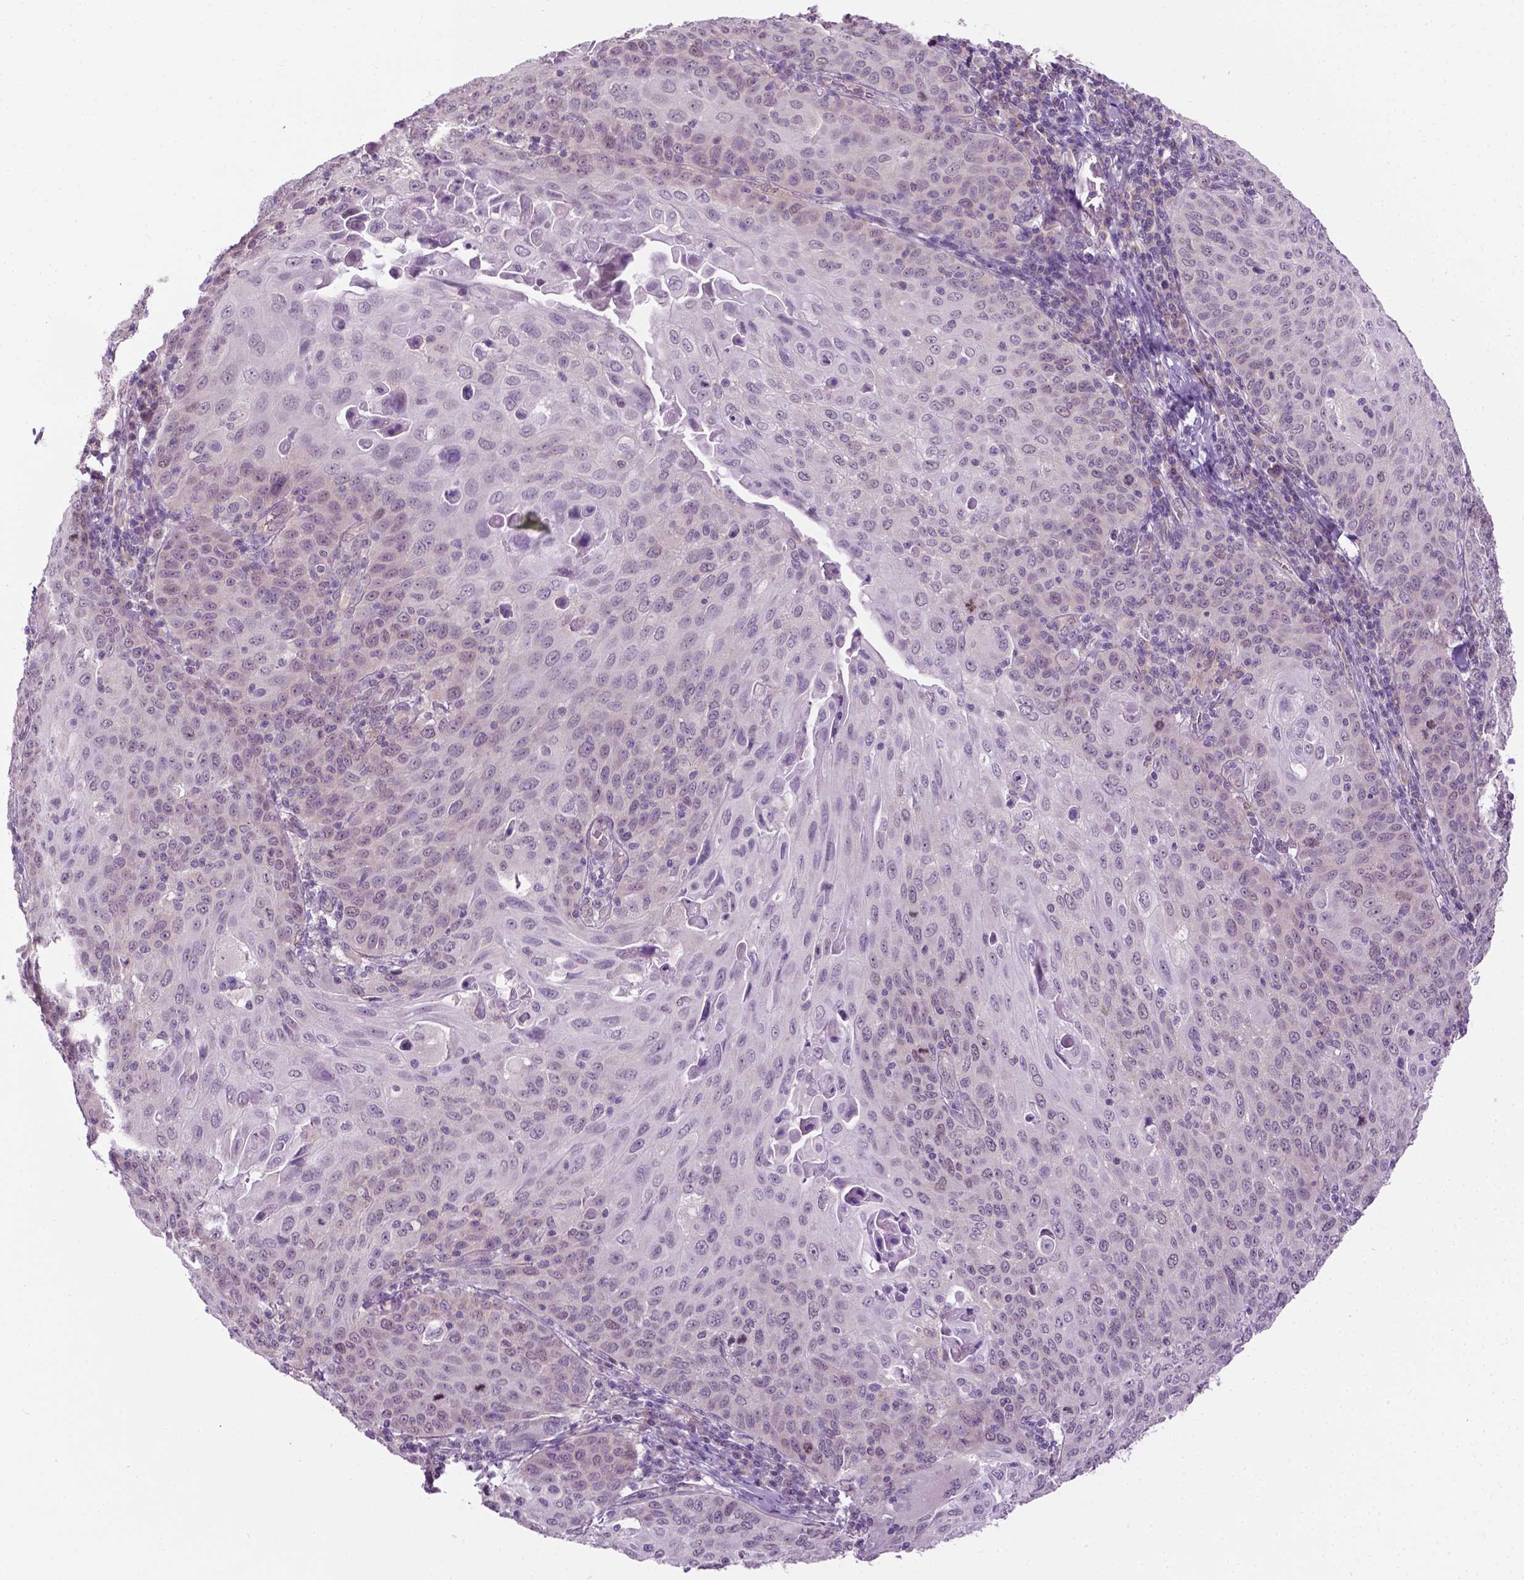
{"staining": {"intensity": "negative", "quantity": "none", "location": "none"}, "tissue": "cervical cancer", "cell_type": "Tumor cells", "image_type": "cancer", "snomed": [{"axis": "morphology", "description": "Squamous cell carcinoma, NOS"}, {"axis": "topography", "description": "Cervix"}], "caption": "Immunohistochemical staining of human squamous cell carcinoma (cervical) exhibits no significant staining in tumor cells.", "gene": "DENND4A", "patient": {"sex": "female", "age": 65}}